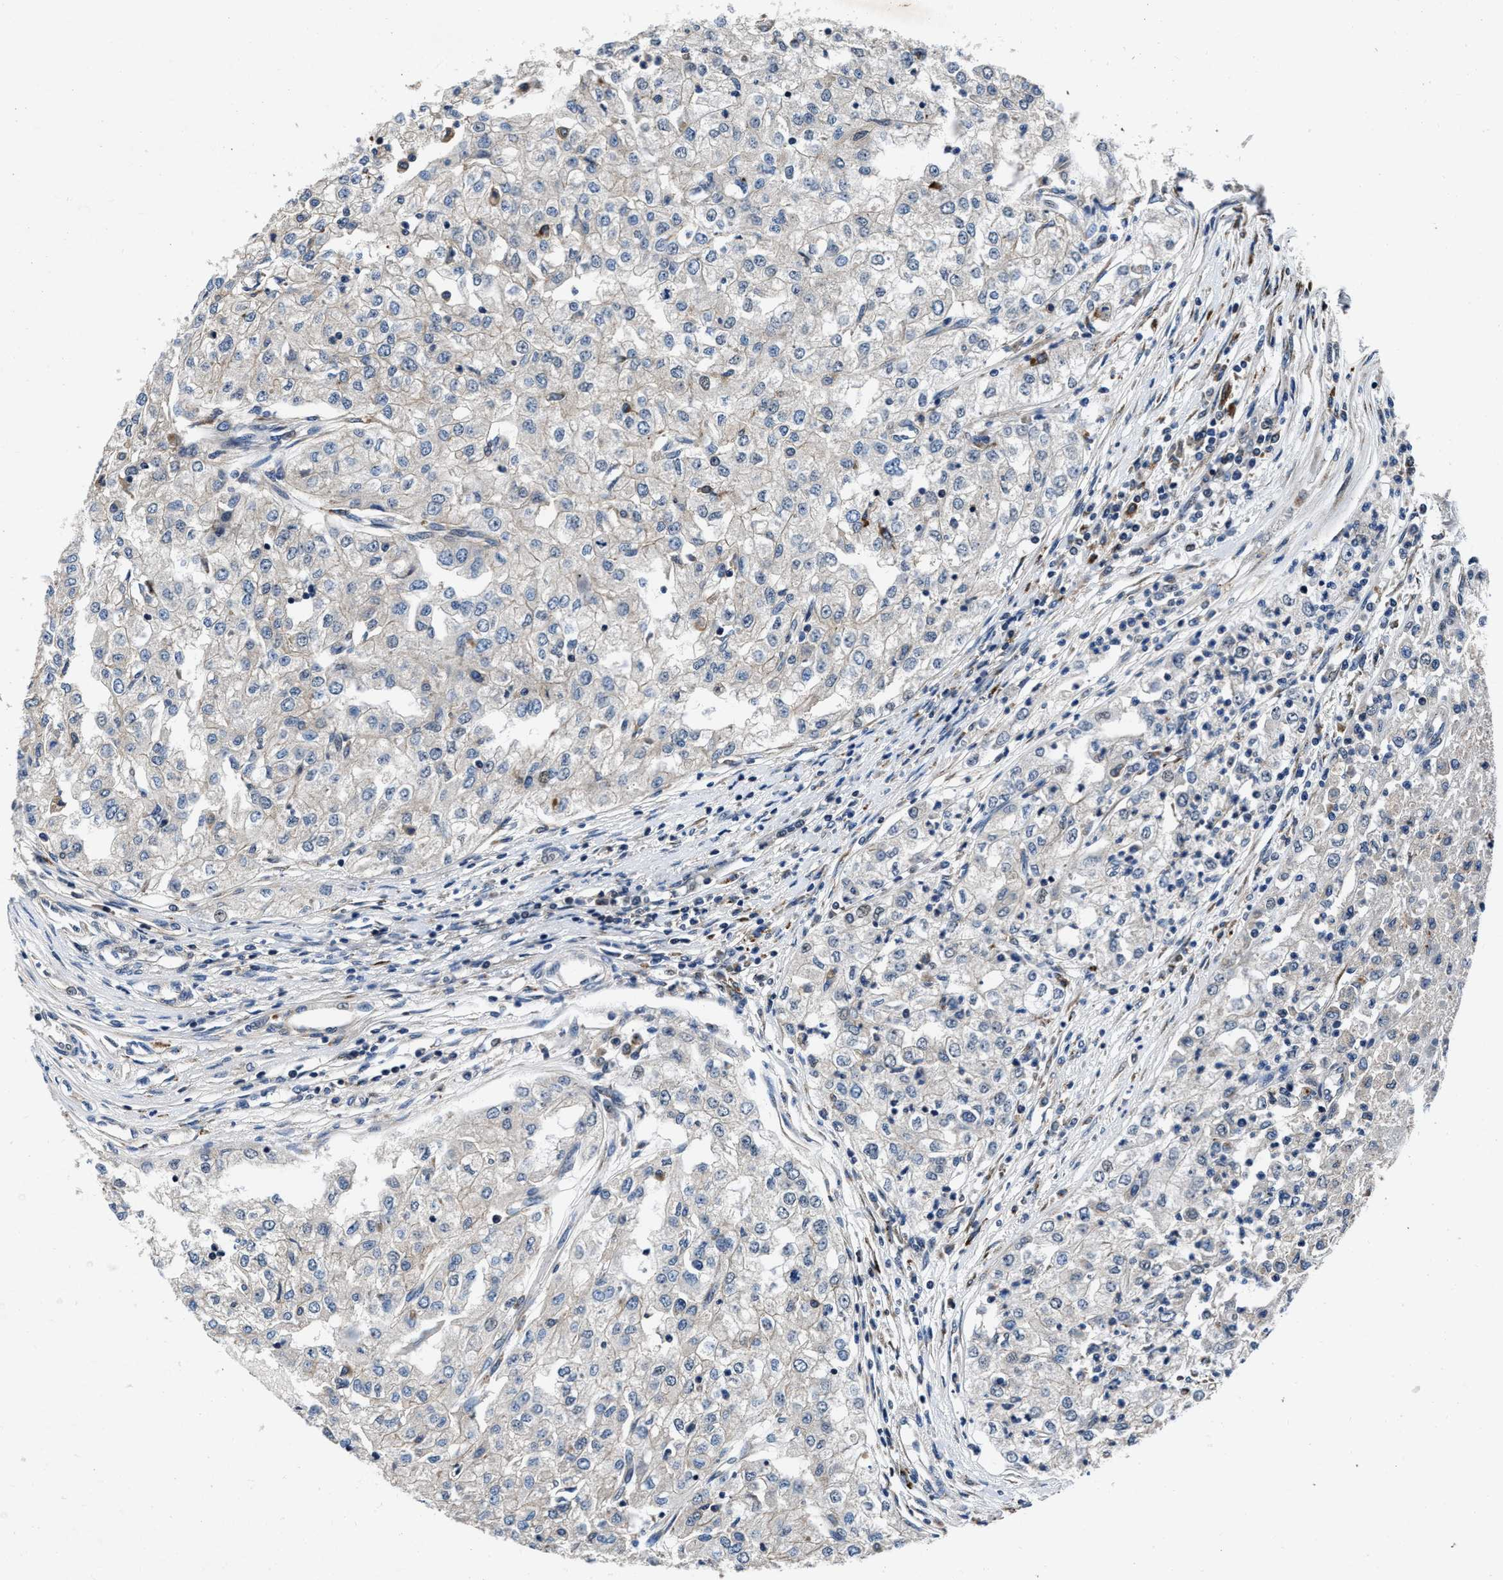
{"staining": {"intensity": "negative", "quantity": "none", "location": "none"}, "tissue": "renal cancer", "cell_type": "Tumor cells", "image_type": "cancer", "snomed": [{"axis": "morphology", "description": "Adenocarcinoma, NOS"}, {"axis": "topography", "description": "Kidney"}], "caption": "Tumor cells are negative for brown protein staining in renal adenocarcinoma.", "gene": "C2orf66", "patient": {"sex": "female", "age": 54}}